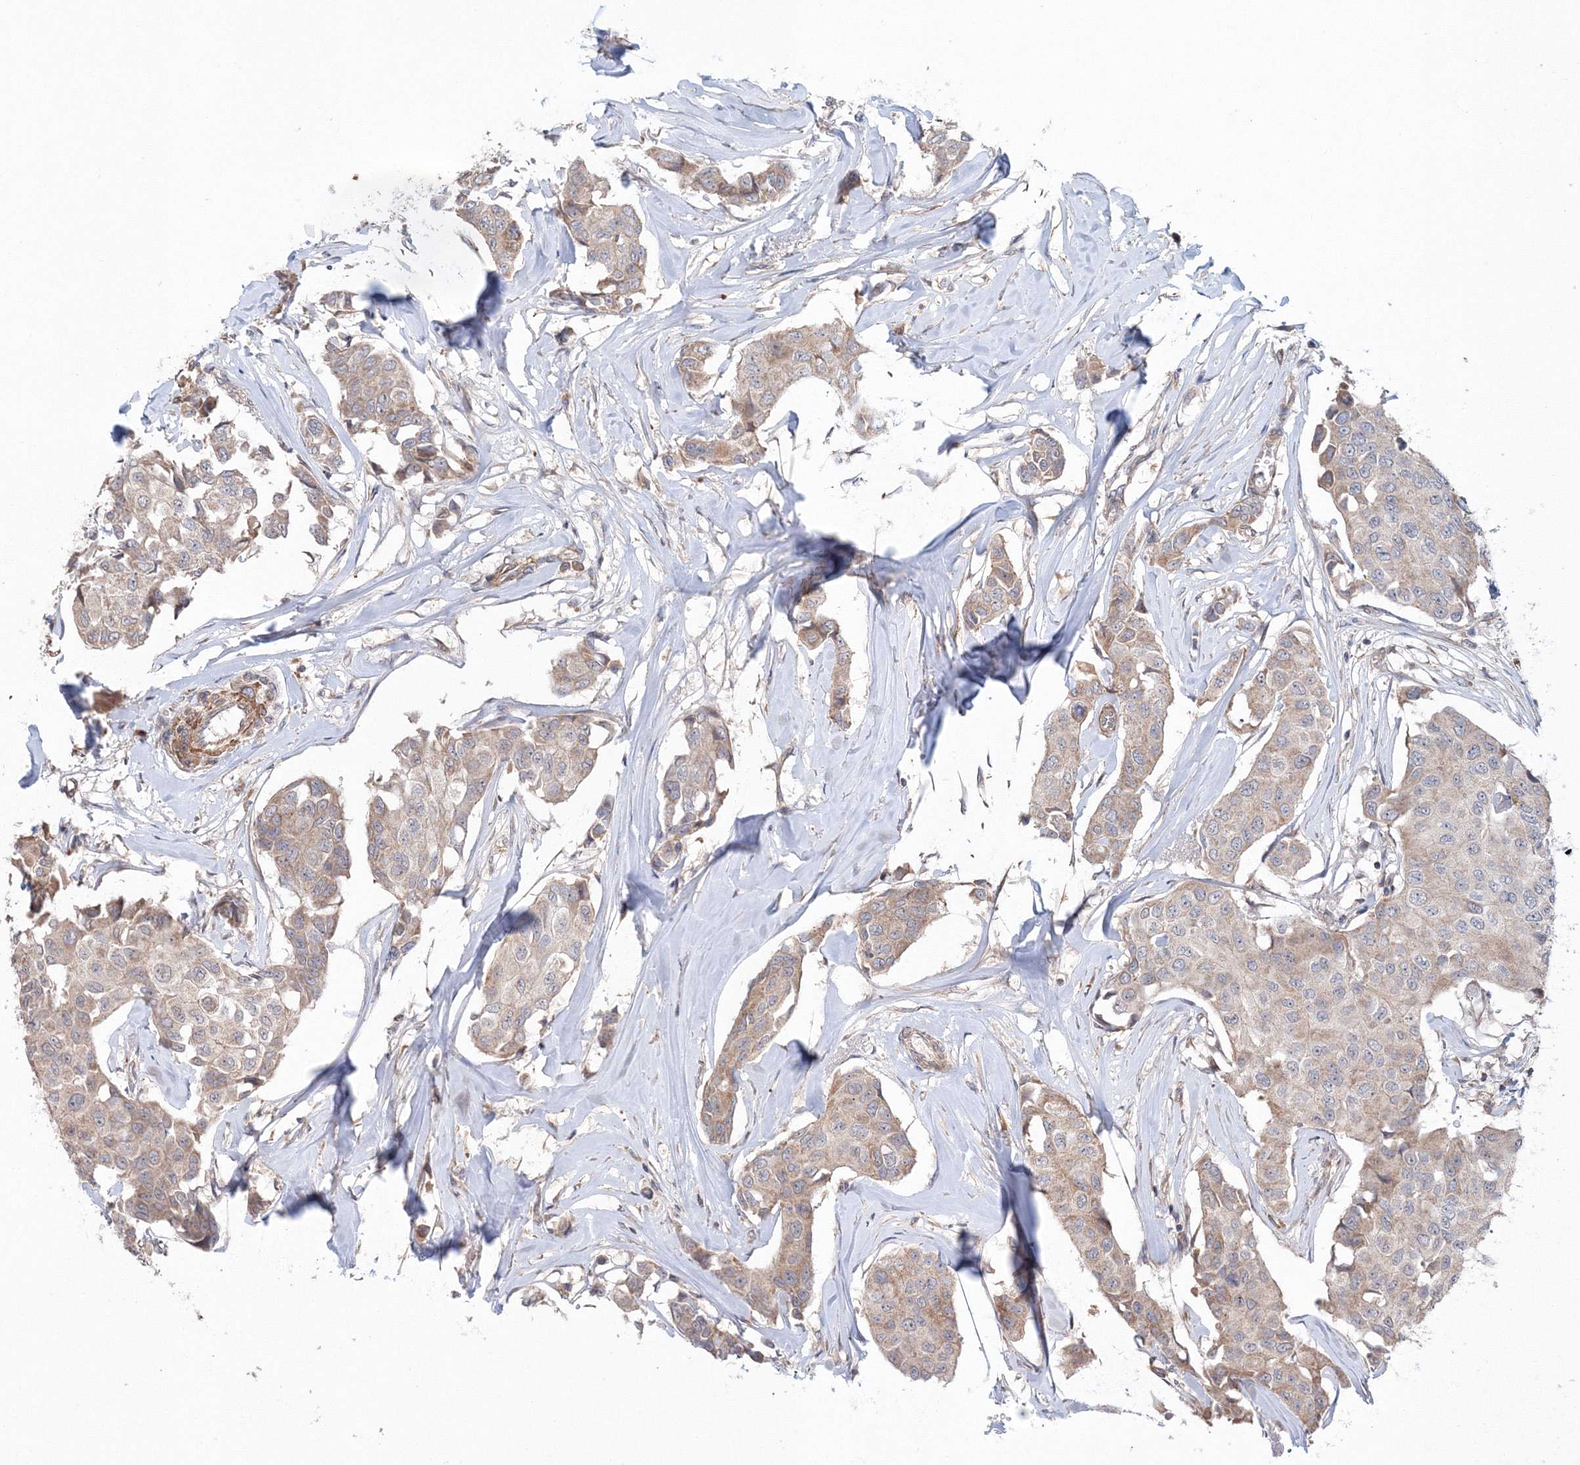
{"staining": {"intensity": "weak", "quantity": ">75%", "location": "cytoplasmic/membranous"}, "tissue": "breast cancer", "cell_type": "Tumor cells", "image_type": "cancer", "snomed": [{"axis": "morphology", "description": "Duct carcinoma"}, {"axis": "topography", "description": "Breast"}], "caption": "The image shows staining of breast intraductal carcinoma, revealing weak cytoplasmic/membranous protein staining (brown color) within tumor cells. The staining was performed using DAB to visualize the protein expression in brown, while the nuclei were stained in blue with hematoxylin (Magnification: 20x).", "gene": "NOA1", "patient": {"sex": "female", "age": 80}}